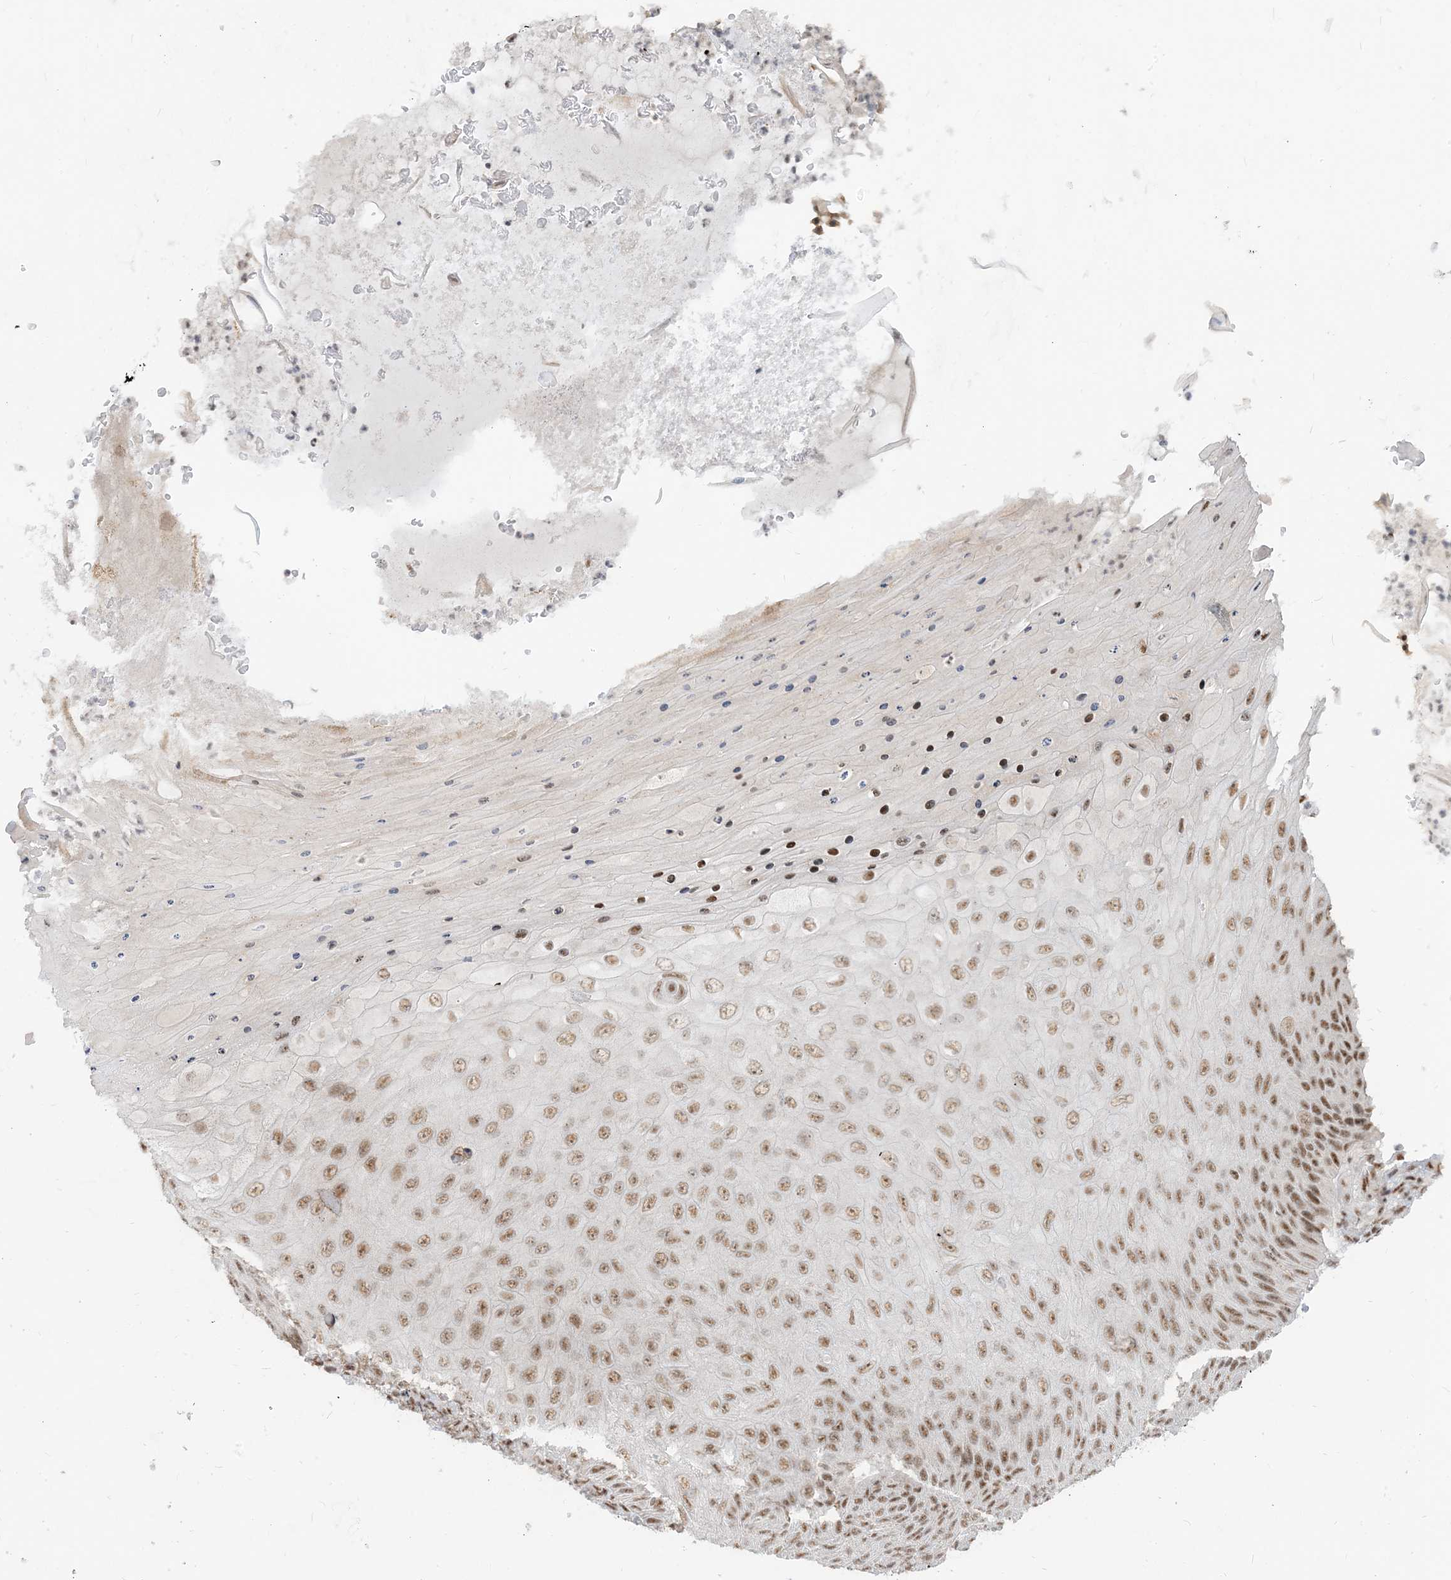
{"staining": {"intensity": "moderate", "quantity": ">75%", "location": "nuclear"}, "tissue": "skin cancer", "cell_type": "Tumor cells", "image_type": "cancer", "snomed": [{"axis": "morphology", "description": "Squamous cell carcinoma, NOS"}, {"axis": "topography", "description": "Skin"}], "caption": "A brown stain labels moderate nuclear staining of a protein in skin cancer (squamous cell carcinoma) tumor cells. (Brightfield microscopy of DAB IHC at high magnification).", "gene": "ARGLU1", "patient": {"sex": "female", "age": 88}}